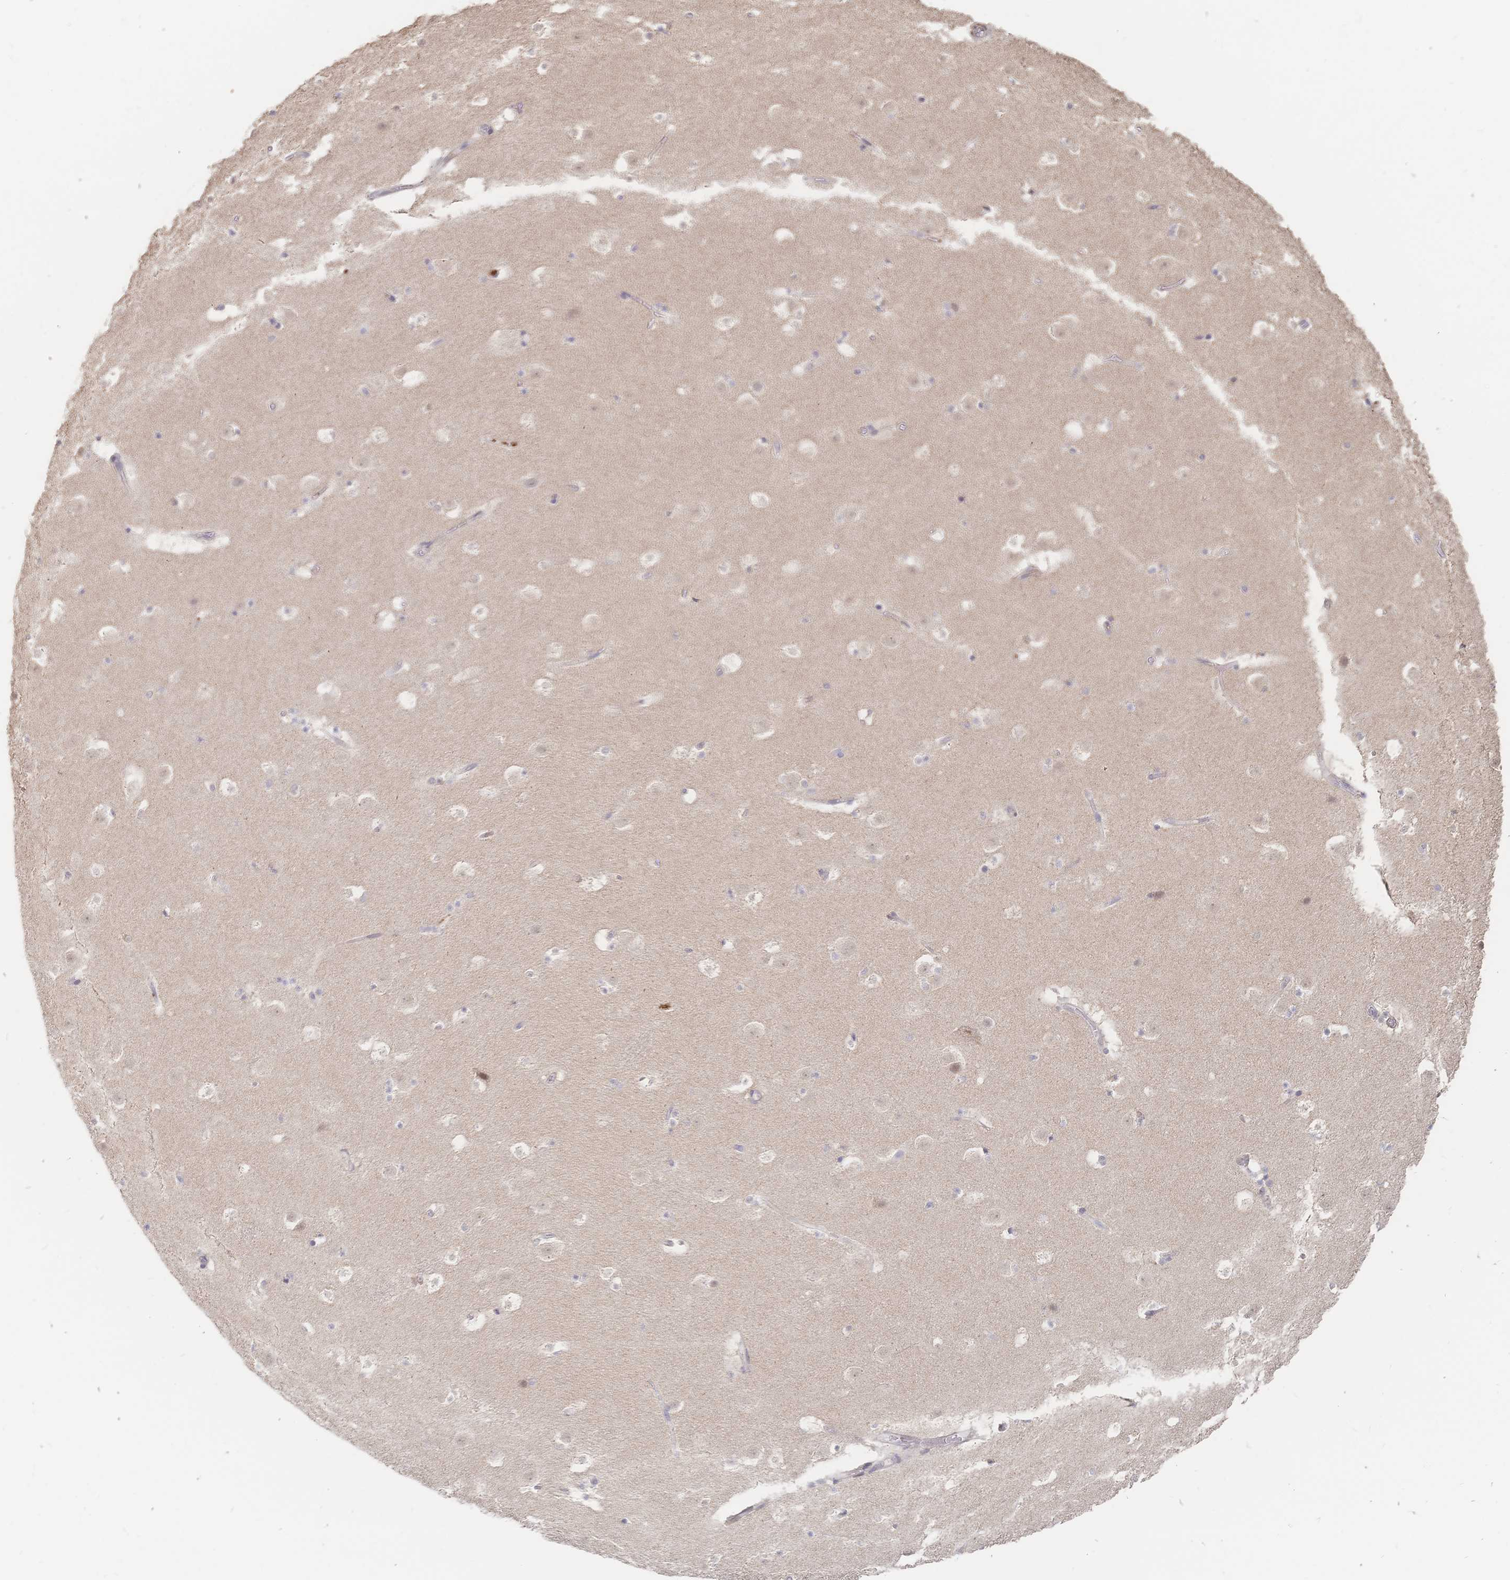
{"staining": {"intensity": "negative", "quantity": "none", "location": "none"}, "tissue": "caudate", "cell_type": "Glial cells", "image_type": "normal", "snomed": [{"axis": "morphology", "description": "Normal tissue, NOS"}, {"axis": "topography", "description": "Lateral ventricle wall"}], "caption": "Photomicrograph shows no protein staining in glial cells of benign caudate. (DAB immunohistochemistry visualized using brightfield microscopy, high magnification).", "gene": "LRP5", "patient": {"sex": "male", "age": 37}}